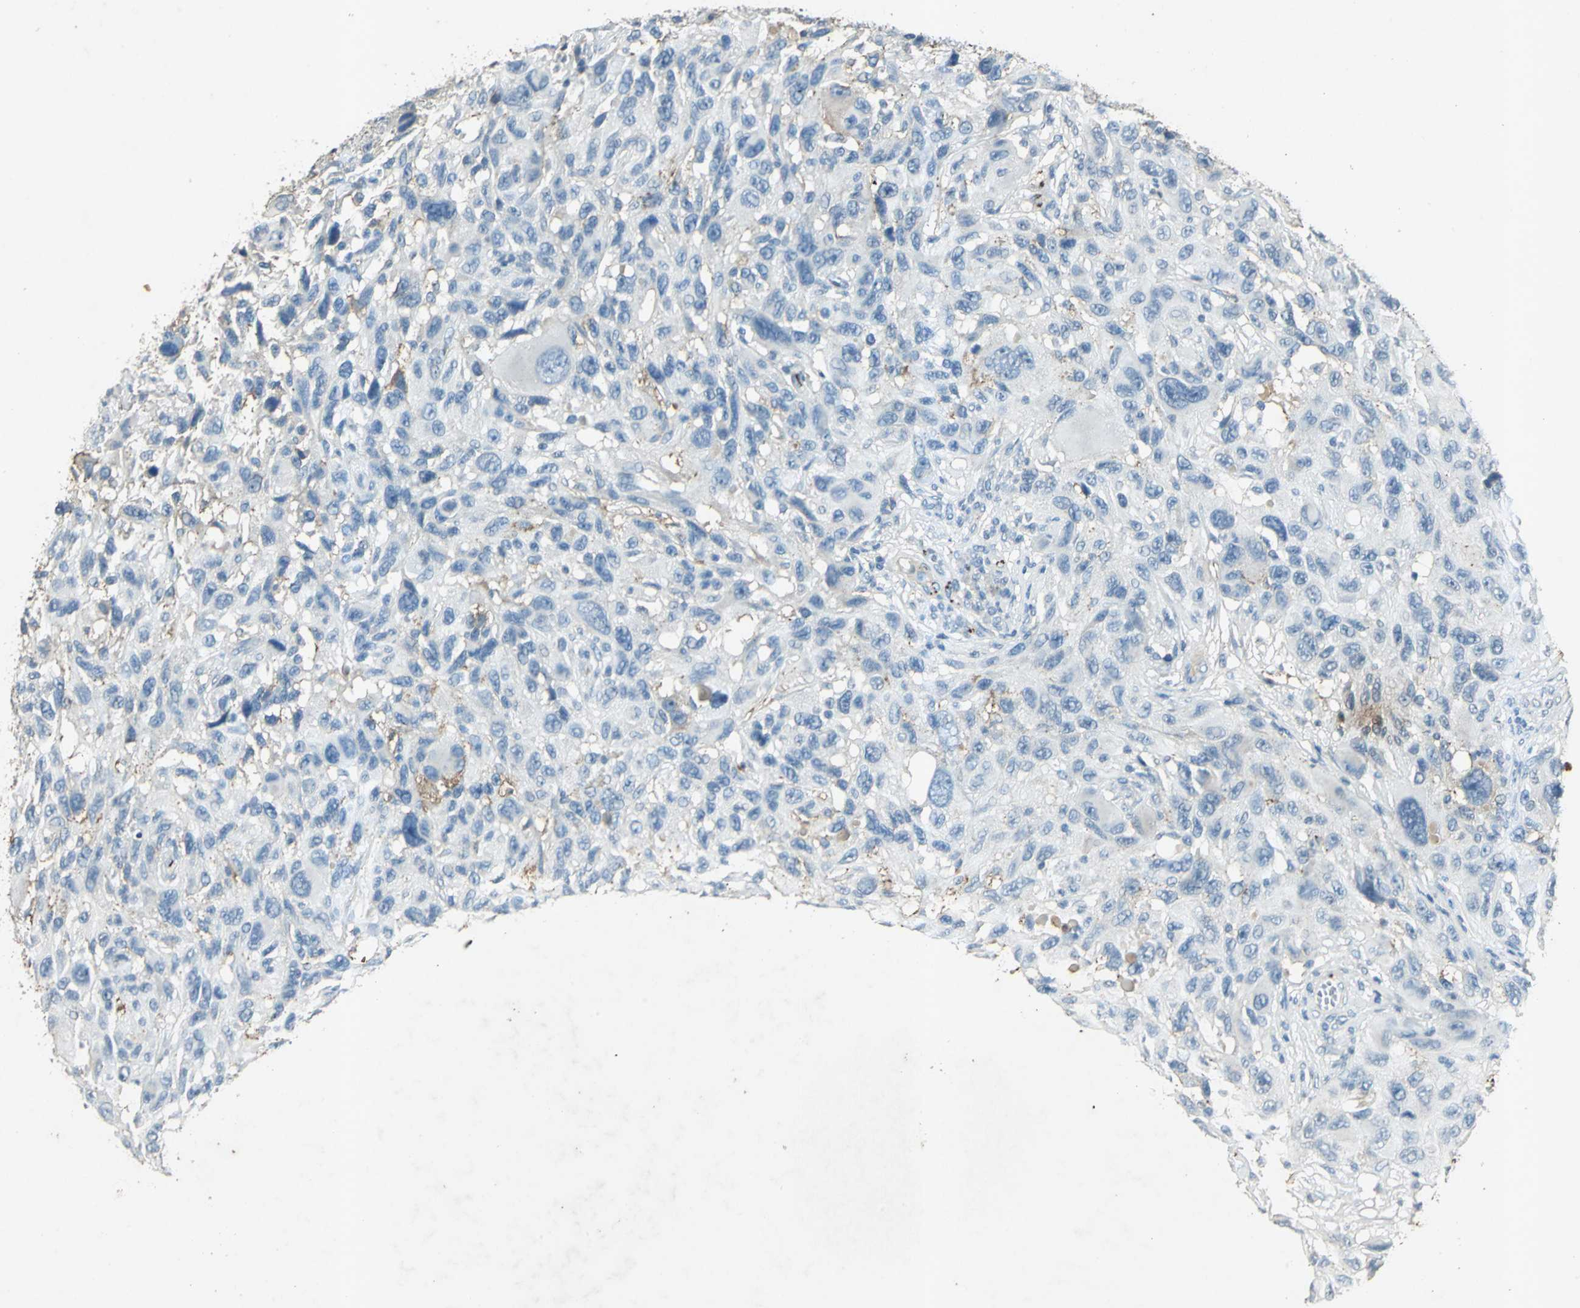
{"staining": {"intensity": "negative", "quantity": "none", "location": "none"}, "tissue": "melanoma", "cell_type": "Tumor cells", "image_type": "cancer", "snomed": [{"axis": "morphology", "description": "Malignant melanoma, NOS"}, {"axis": "topography", "description": "Skin"}], "caption": "An image of human melanoma is negative for staining in tumor cells.", "gene": "CAMK2B", "patient": {"sex": "male", "age": 53}}